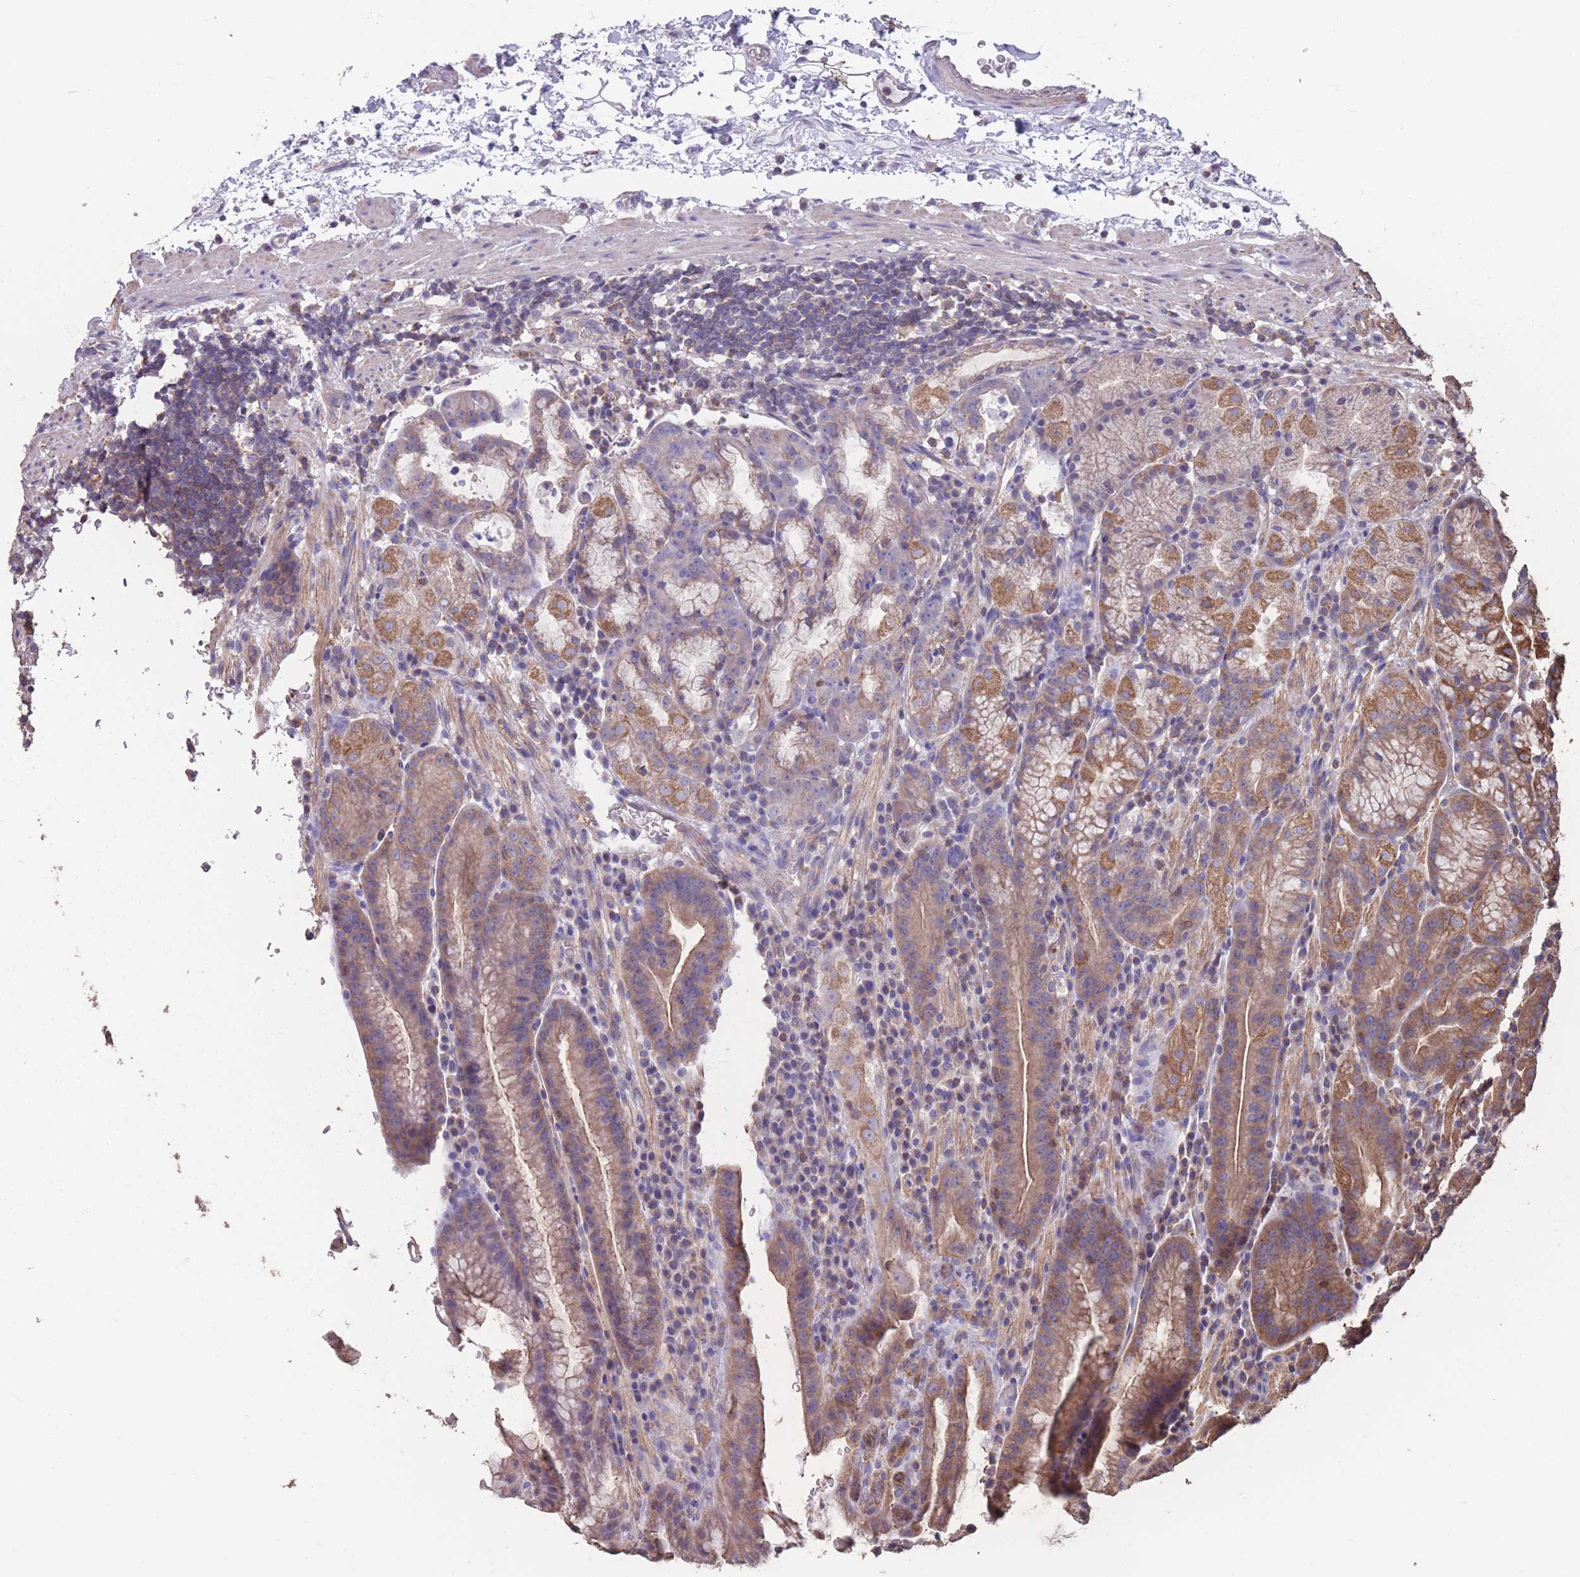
{"staining": {"intensity": "moderate", "quantity": "25%-75%", "location": "cytoplasmic/membranous"}, "tissue": "stomach", "cell_type": "Glandular cells", "image_type": "normal", "snomed": [{"axis": "morphology", "description": "Normal tissue, NOS"}, {"axis": "morphology", "description": "Inflammation, NOS"}, {"axis": "topography", "description": "Stomach"}], "caption": "A medium amount of moderate cytoplasmic/membranous expression is seen in about 25%-75% of glandular cells in benign stomach.", "gene": "NUDT21", "patient": {"sex": "male", "age": 79}}